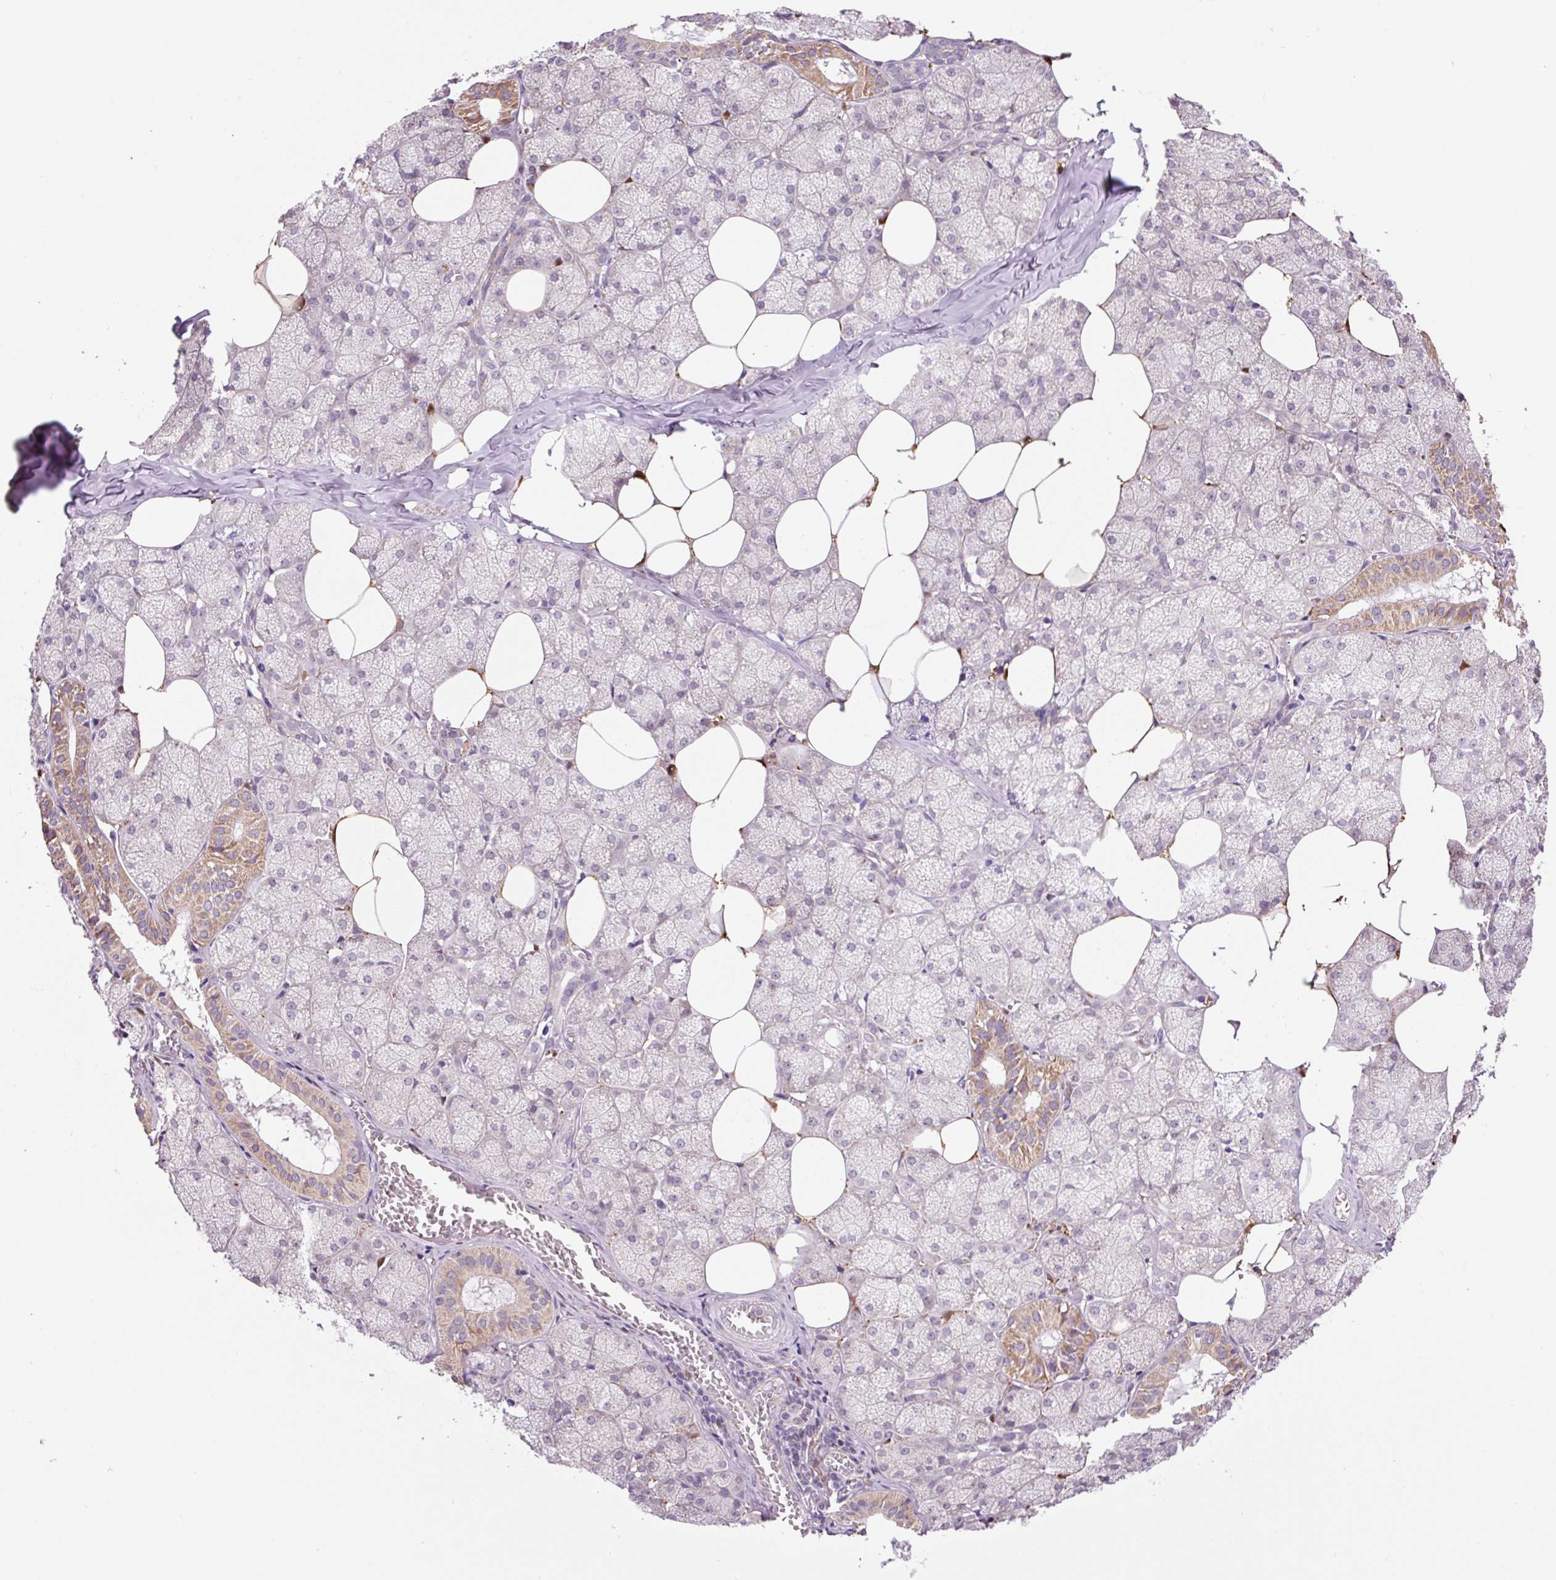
{"staining": {"intensity": "moderate", "quantity": "25%-75%", "location": "cytoplasmic/membranous"}, "tissue": "salivary gland", "cell_type": "Glandular cells", "image_type": "normal", "snomed": [{"axis": "morphology", "description": "Normal tissue, NOS"}, {"axis": "topography", "description": "Salivary gland"}, {"axis": "topography", "description": "Peripheral nerve tissue"}], "caption": "Brown immunohistochemical staining in benign salivary gland shows moderate cytoplasmic/membranous staining in about 25%-75% of glandular cells. The staining was performed using DAB (3,3'-diaminobenzidine), with brown indicating positive protein expression. Nuclei are stained blue with hematoxylin.", "gene": "SGF29", "patient": {"sex": "male", "age": 38}}